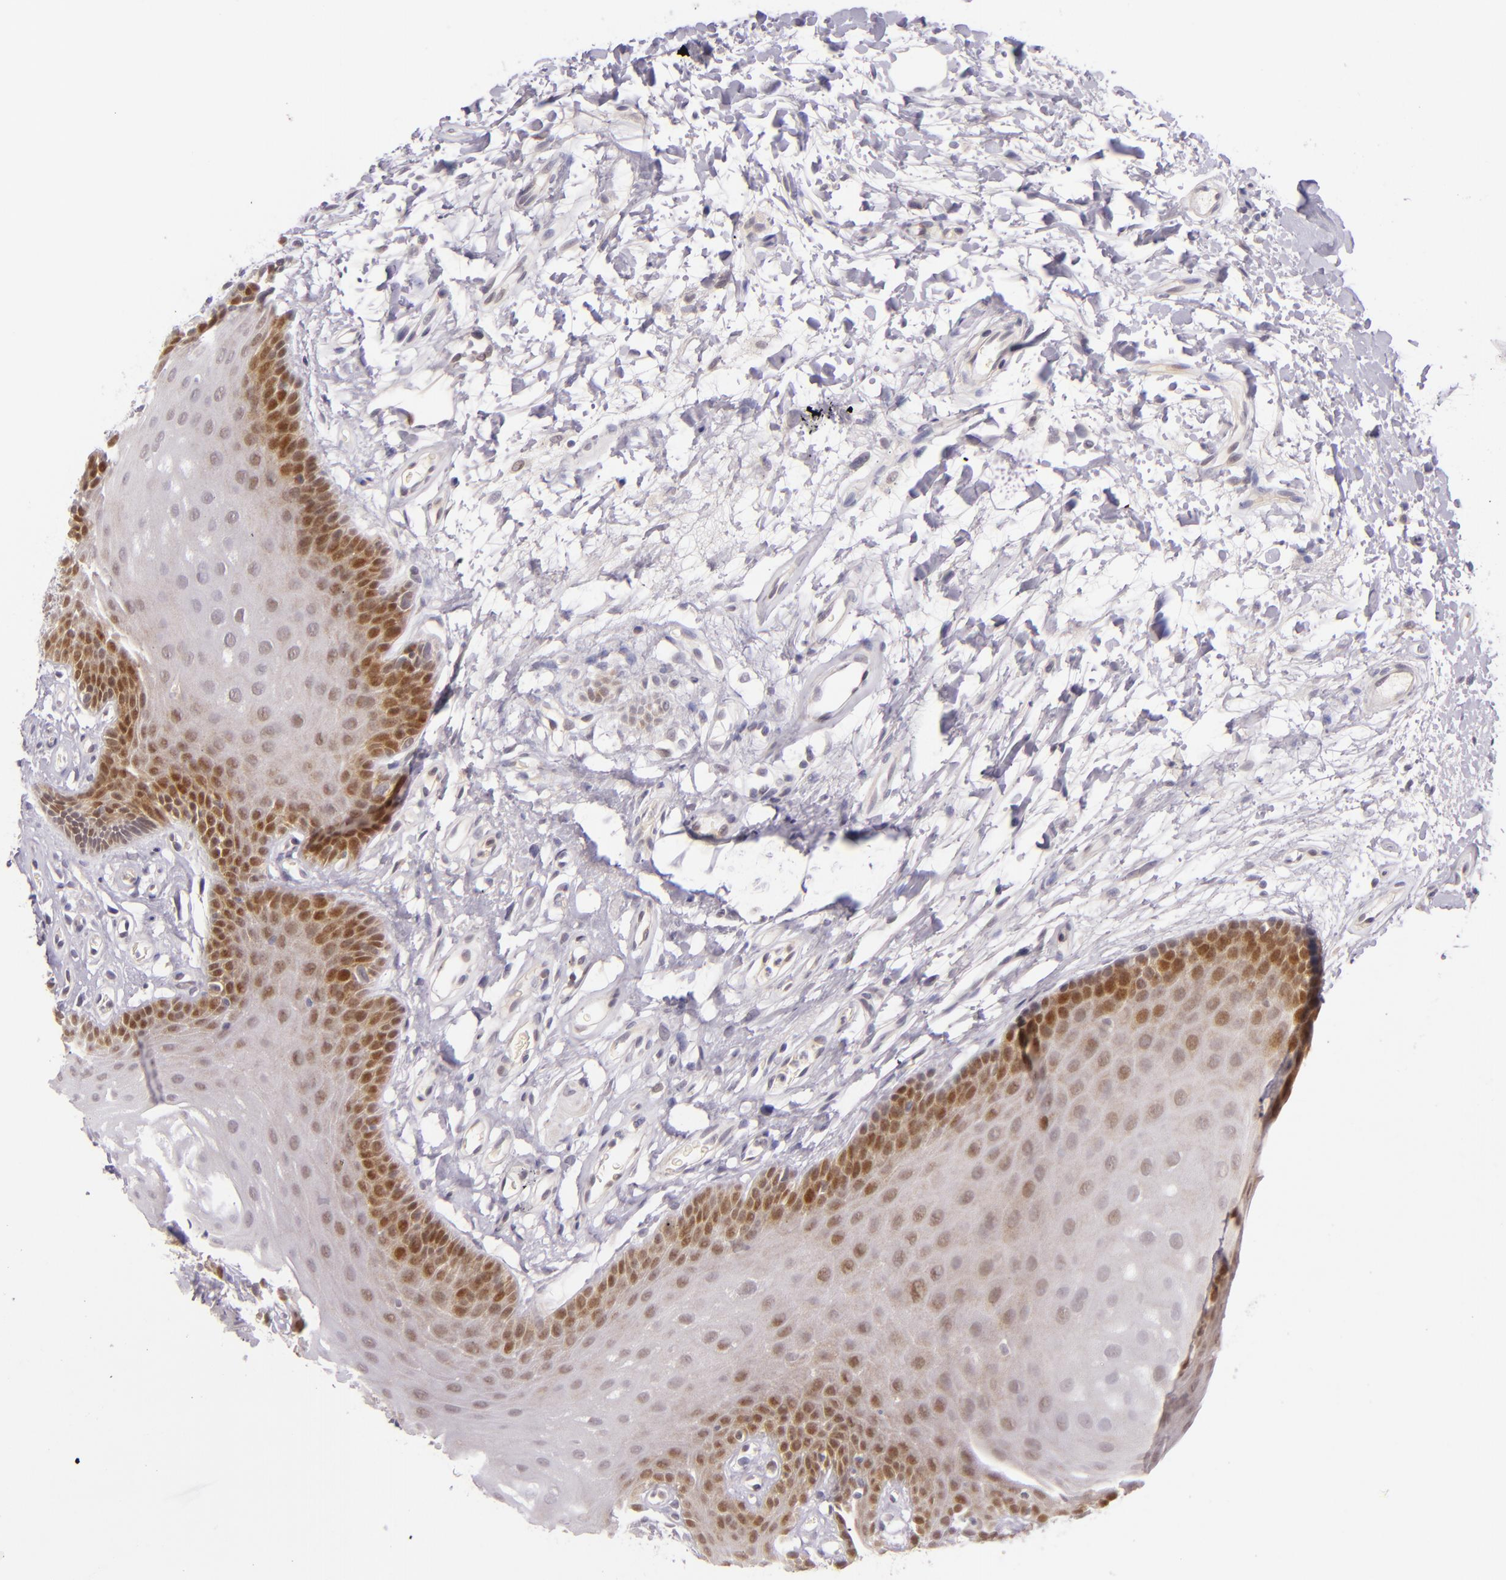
{"staining": {"intensity": "moderate", "quantity": "25%-75%", "location": "cytoplasmic/membranous,nuclear"}, "tissue": "oral mucosa", "cell_type": "Squamous epithelial cells", "image_type": "normal", "snomed": [{"axis": "morphology", "description": "Normal tissue, NOS"}, {"axis": "topography", "description": "Oral tissue"}], "caption": "Squamous epithelial cells show medium levels of moderate cytoplasmic/membranous,nuclear positivity in about 25%-75% of cells in normal human oral mucosa.", "gene": "CSE1L", "patient": {"sex": "male", "age": 62}}